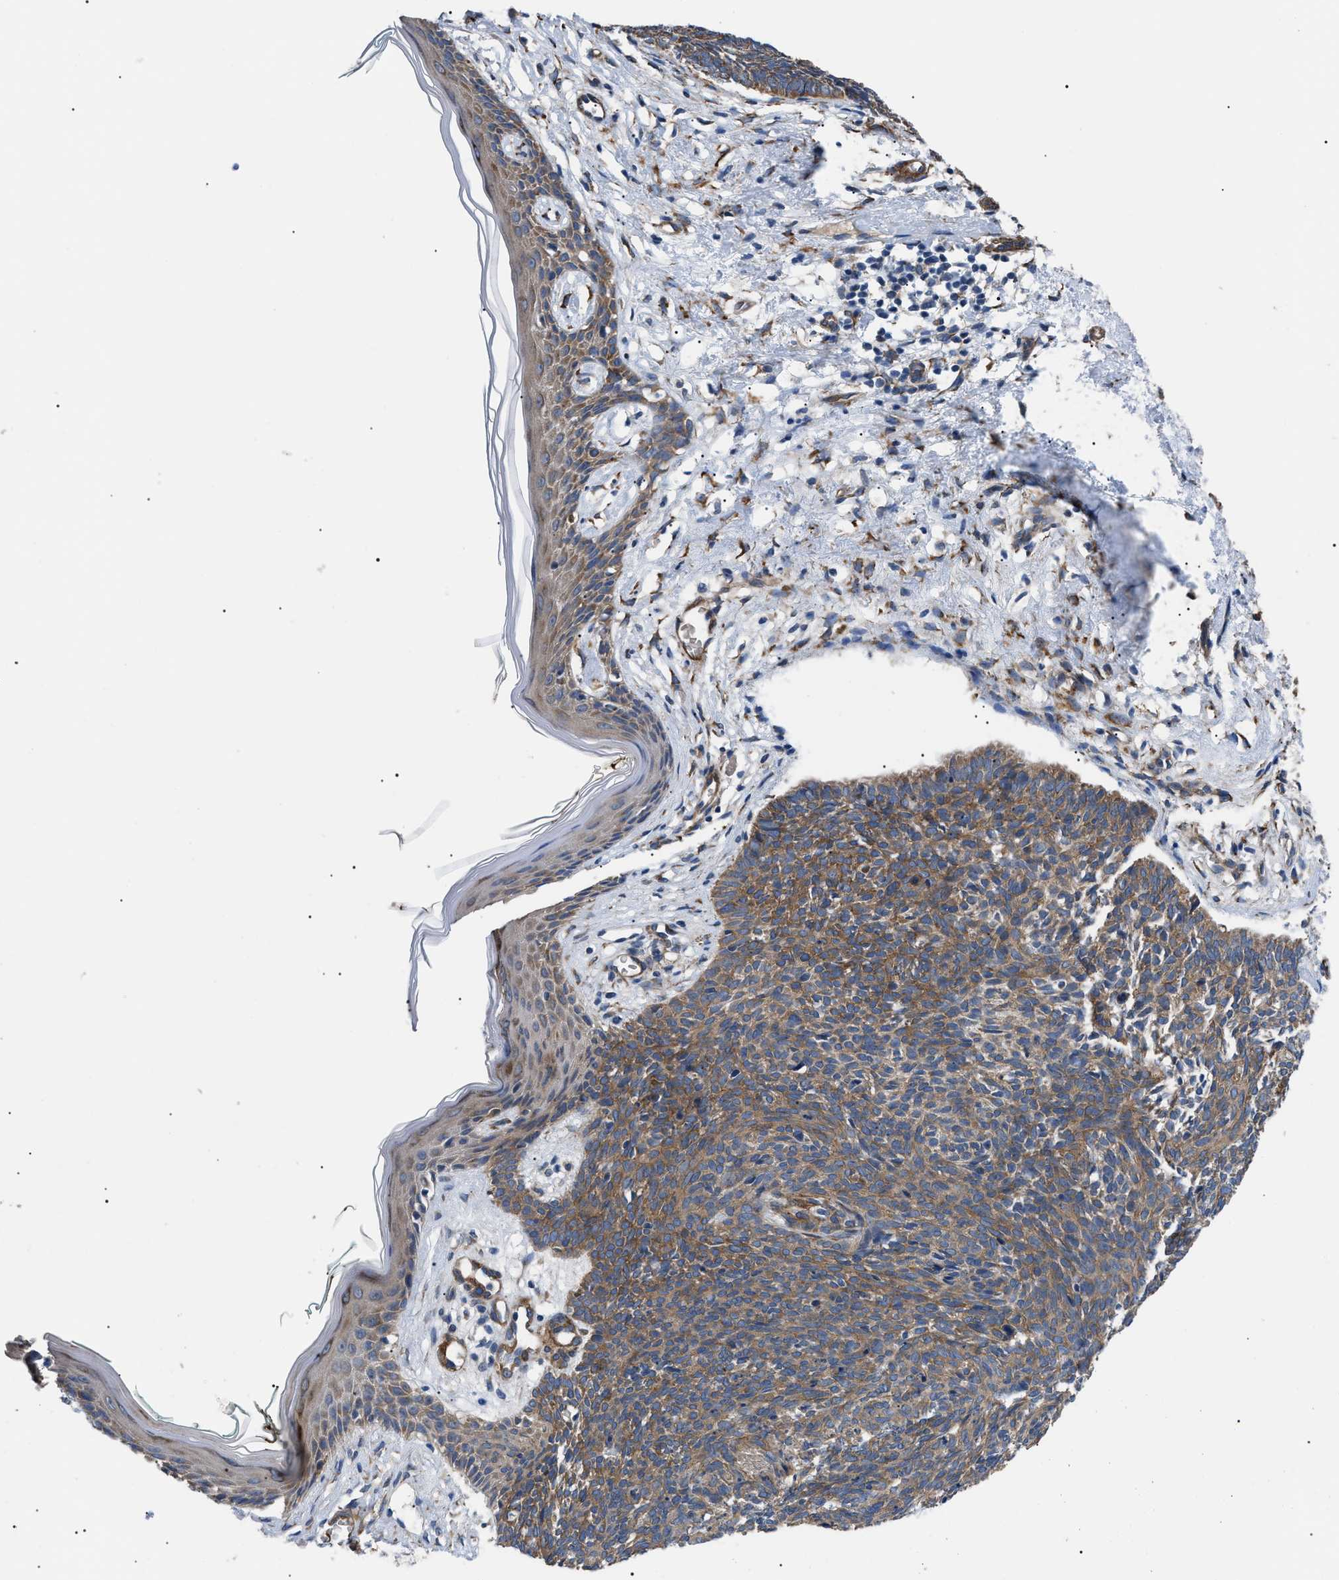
{"staining": {"intensity": "moderate", "quantity": "25%-75%", "location": "cytoplasmic/membranous"}, "tissue": "skin cancer", "cell_type": "Tumor cells", "image_type": "cancer", "snomed": [{"axis": "morphology", "description": "Basal cell carcinoma"}, {"axis": "topography", "description": "Skin"}], "caption": "Immunohistochemistry micrograph of basal cell carcinoma (skin) stained for a protein (brown), which demonstrates medium levels of moderate cytoplasmic/membranous positivity in about 25%-75% of tumor cells.", "gene": "MYO10", "patient": {"sex": "male", "age": 60}}